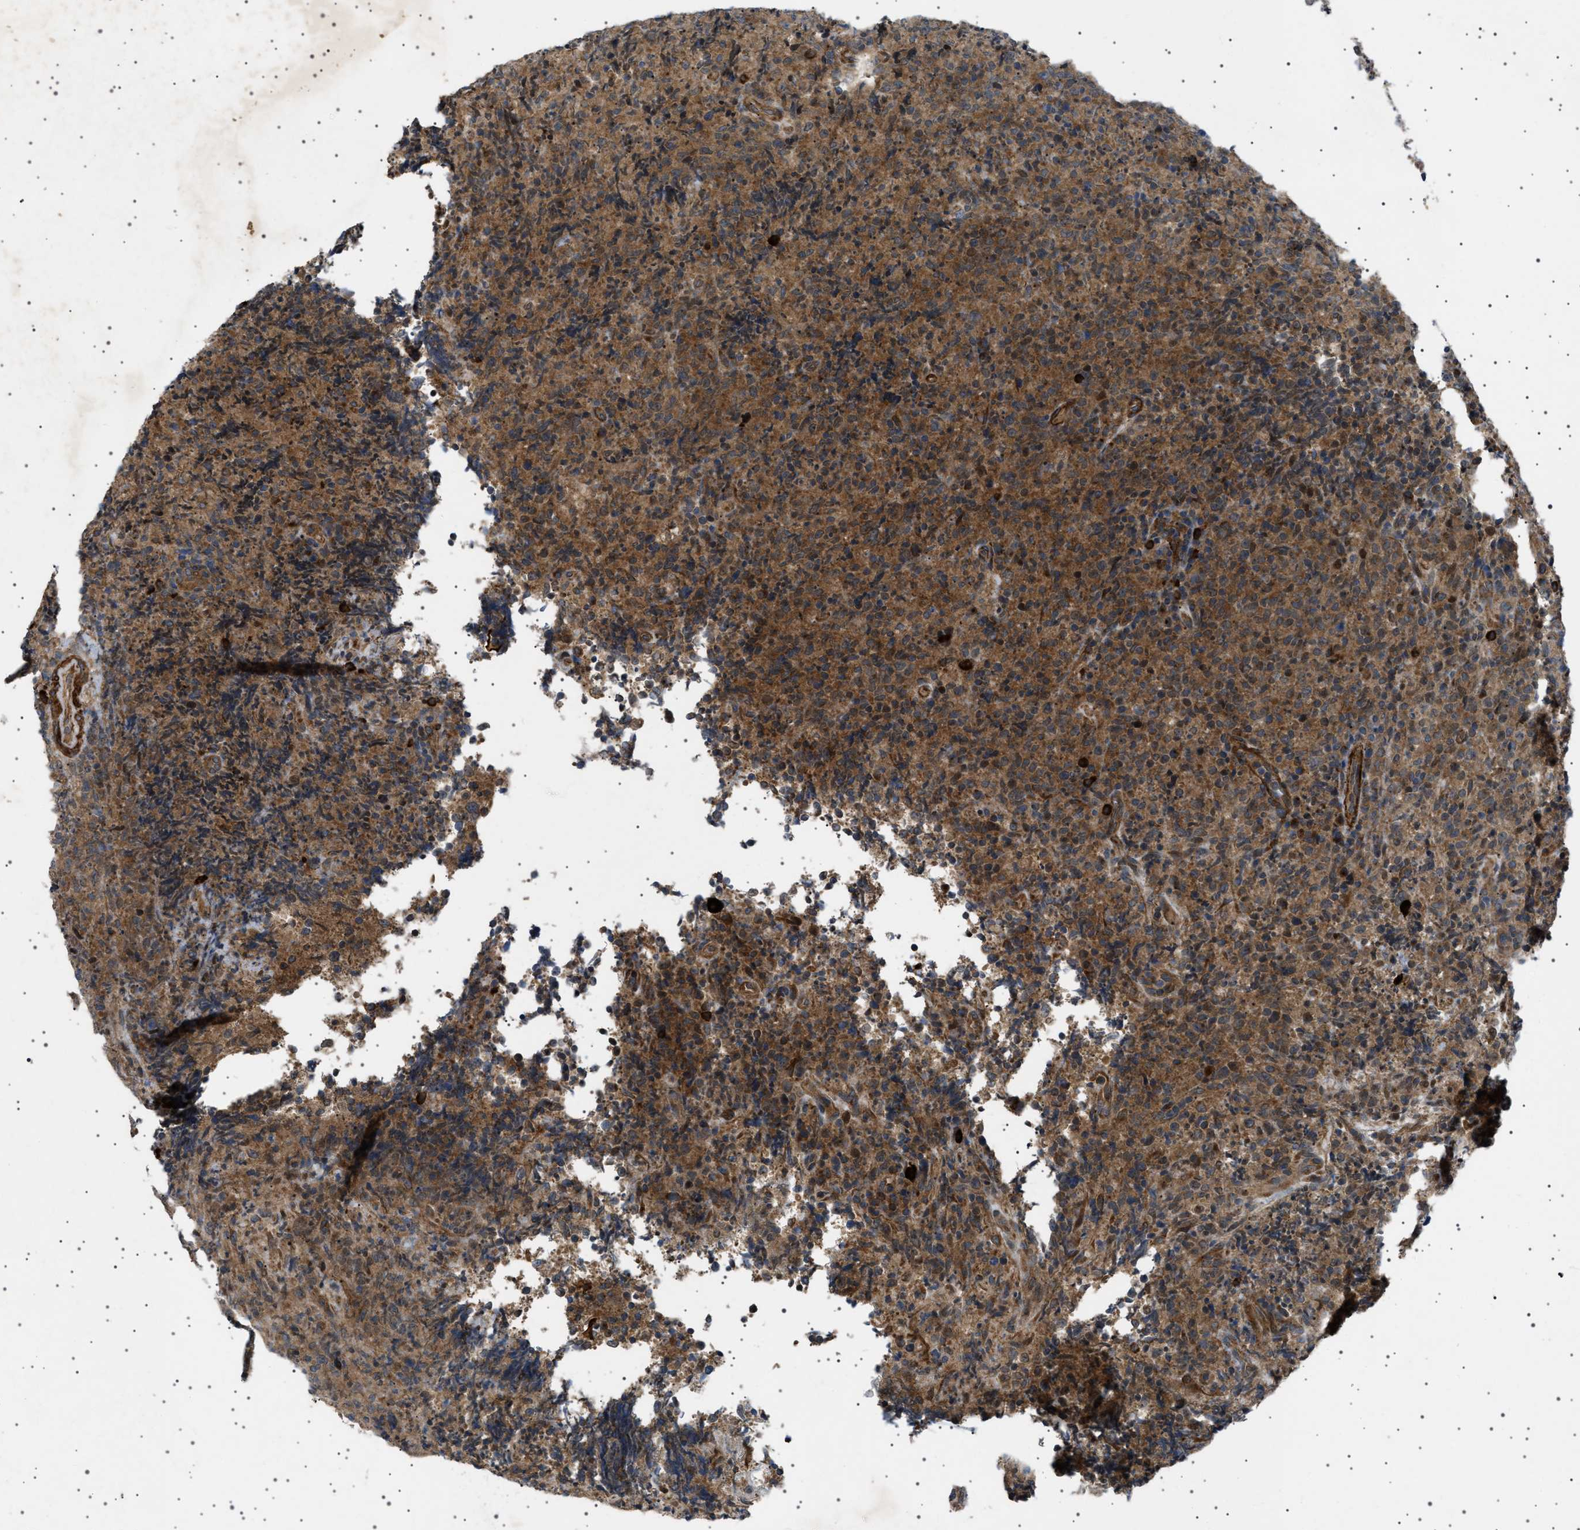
{"staining": {"intensity": "moderate", "quantity": ">75%", "location": "cytoplasmic/membranous"}, "tissue": "lymphoma", "cell_type": "Tumor cells", "image_type": "cancer", "snomed": [{"axis": "morphology", "description": "Malignant lymphoma, non-Hodgkin's type, High grade"}, {"axis": "topography", "description": "Tonsil"}], "caption": "High-magnification brightfield microscopy of malignant lymphoma, non-Hodgkin's type (high-grade) stained with DAB (brown) and counterstained with hematoxylin (blue). tumor cells exhibit moderate cytoplasmic/membranous staining is identified in about>75% of cells. (Brightfield microscopy of DAB IHC at high magnification).", "gene": "CCDC186", "patient": {"sex": "female", "age": 36}}